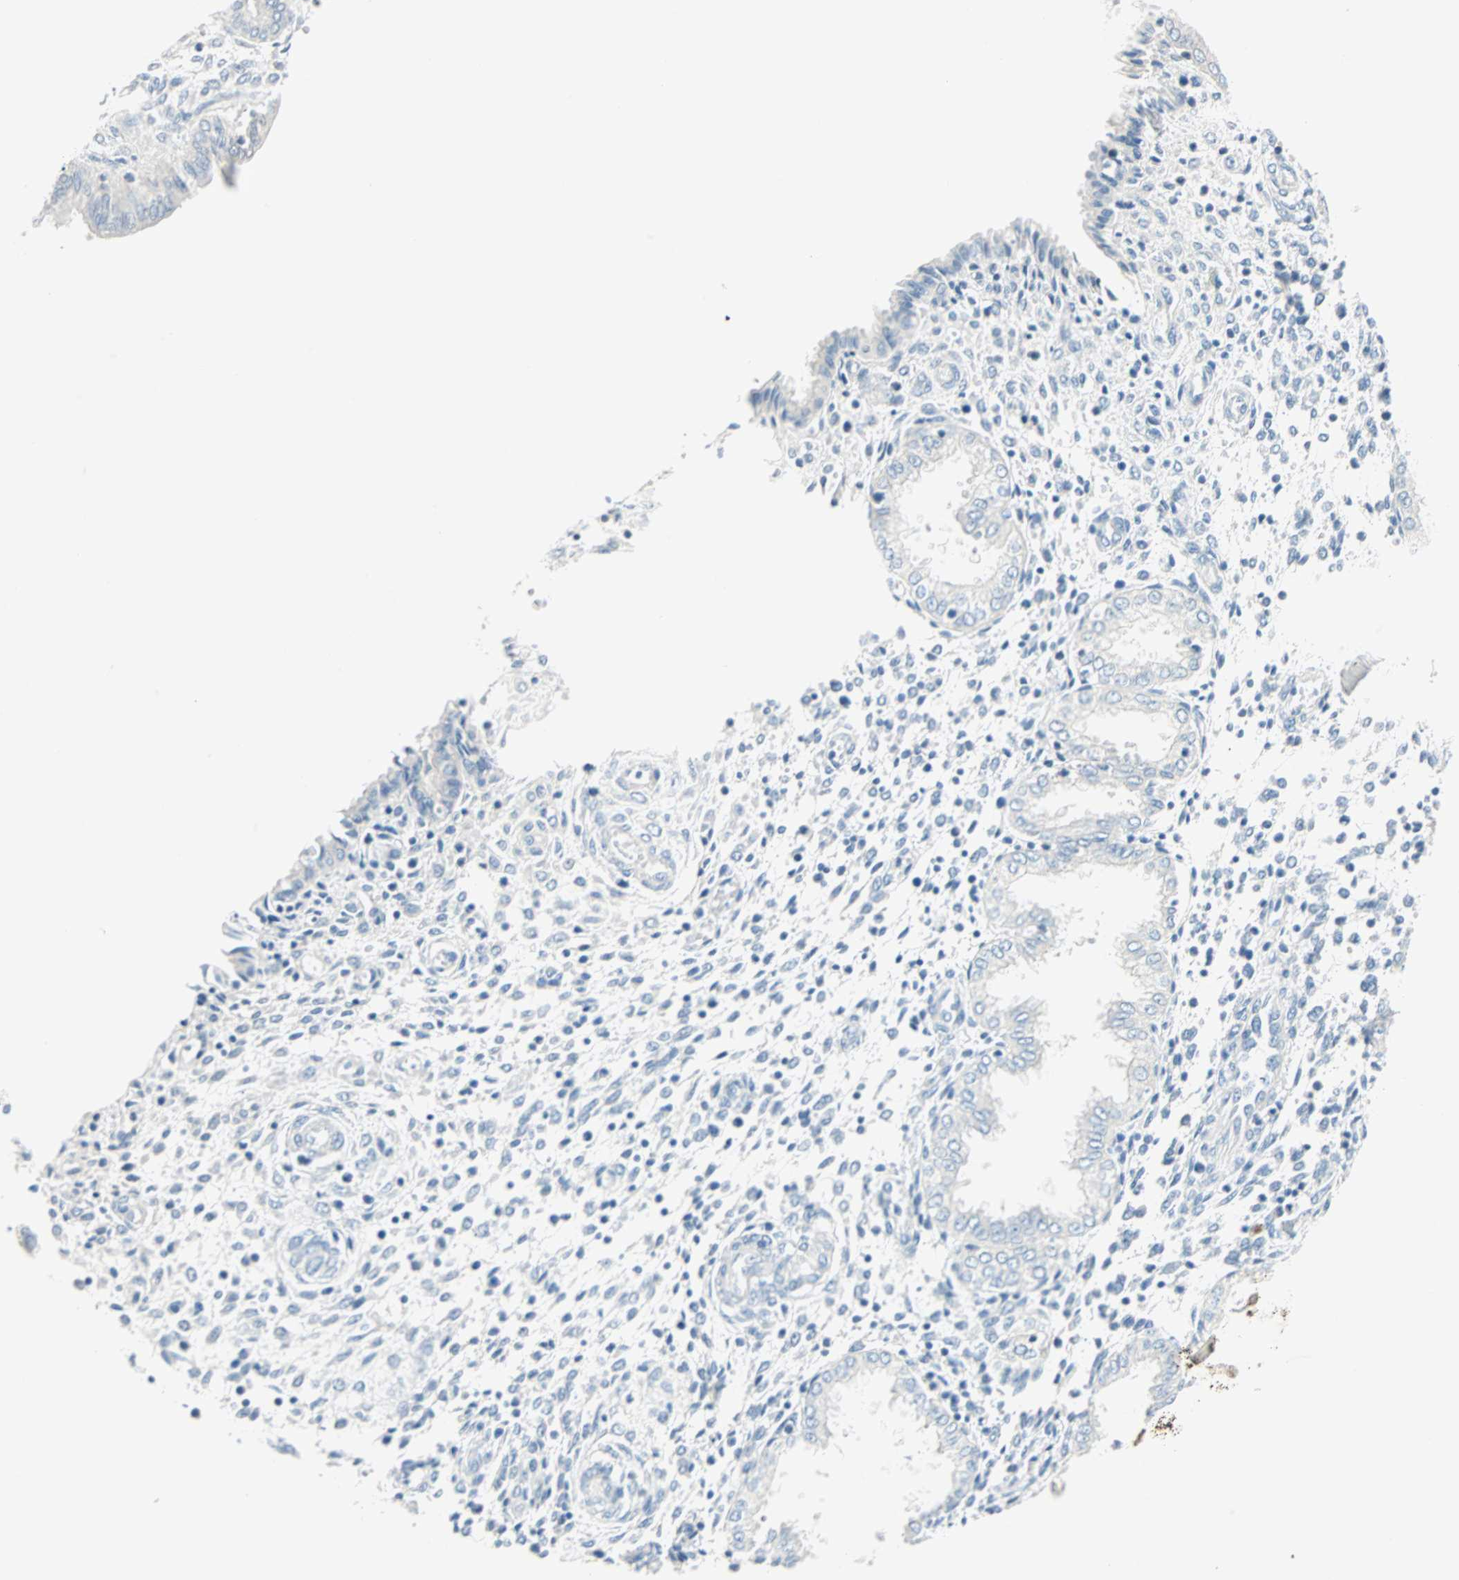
{"staining": {"intensity": "negative", "quantity": "none", "location": "none"}, "tissue": "endometrium", "cell_type": "Cells in endometrial stroma", "image_type": "normal", "snomed": [{"axis": "morphology", "description": "Normal tissue, NOS"}, {"axis": "topography", "description": "Endometrium"}], "caption": "Immunohistochemical staining of benign human endometrium shows no significant positivity in cells in endometrial stroma. The staining was performed using DAB (3,3'-diaminobenzidine) to visualize the protein expression in brown, while the nuclei were stained in blue with hematoxylin (Magnification: 20x).", "gene": "SULT1C2", "patient": {"sex": "female", "age": 33}}